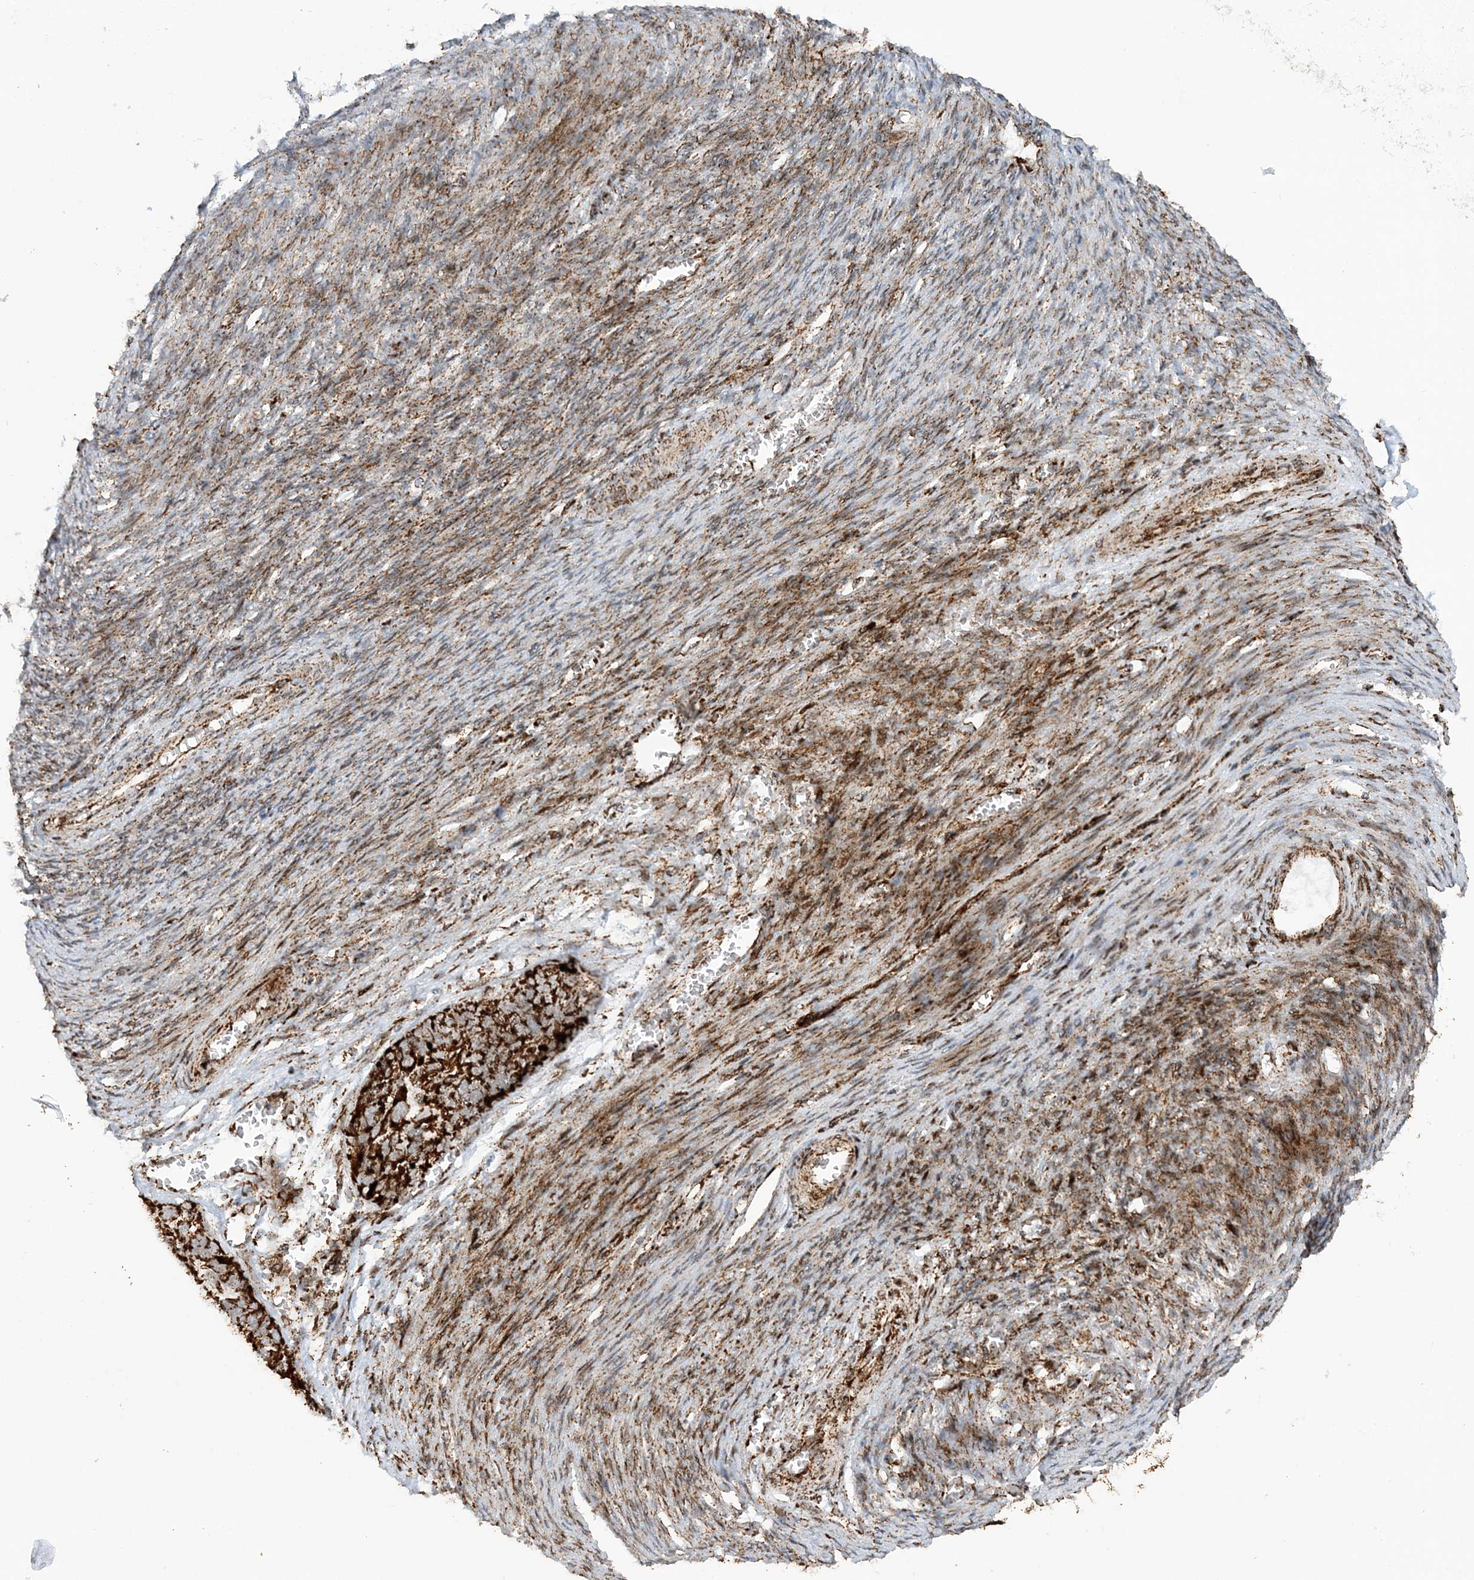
{"staining": {"intensity": "strong", "quantity": ">75%", "location": "cytoplasmic/membranous"}, "tissue": "ovarian cancer", "cell_type": "Tumor cells", "image_type": "cancer", "snomed": [{"axis": "morphology", "description": "Cystadenocarcinoma, serous, NOS"}, {"axis": "topography", "description": "Ovary"}], "caption": "A histopathology image of ovarian serous cystadenocarcinoma stained for a protein displays strong cytoplasmic/membranous brown staining in tumor cells.", "gene": "CRY2", "patient": {"sex": "female", "age": 44}}